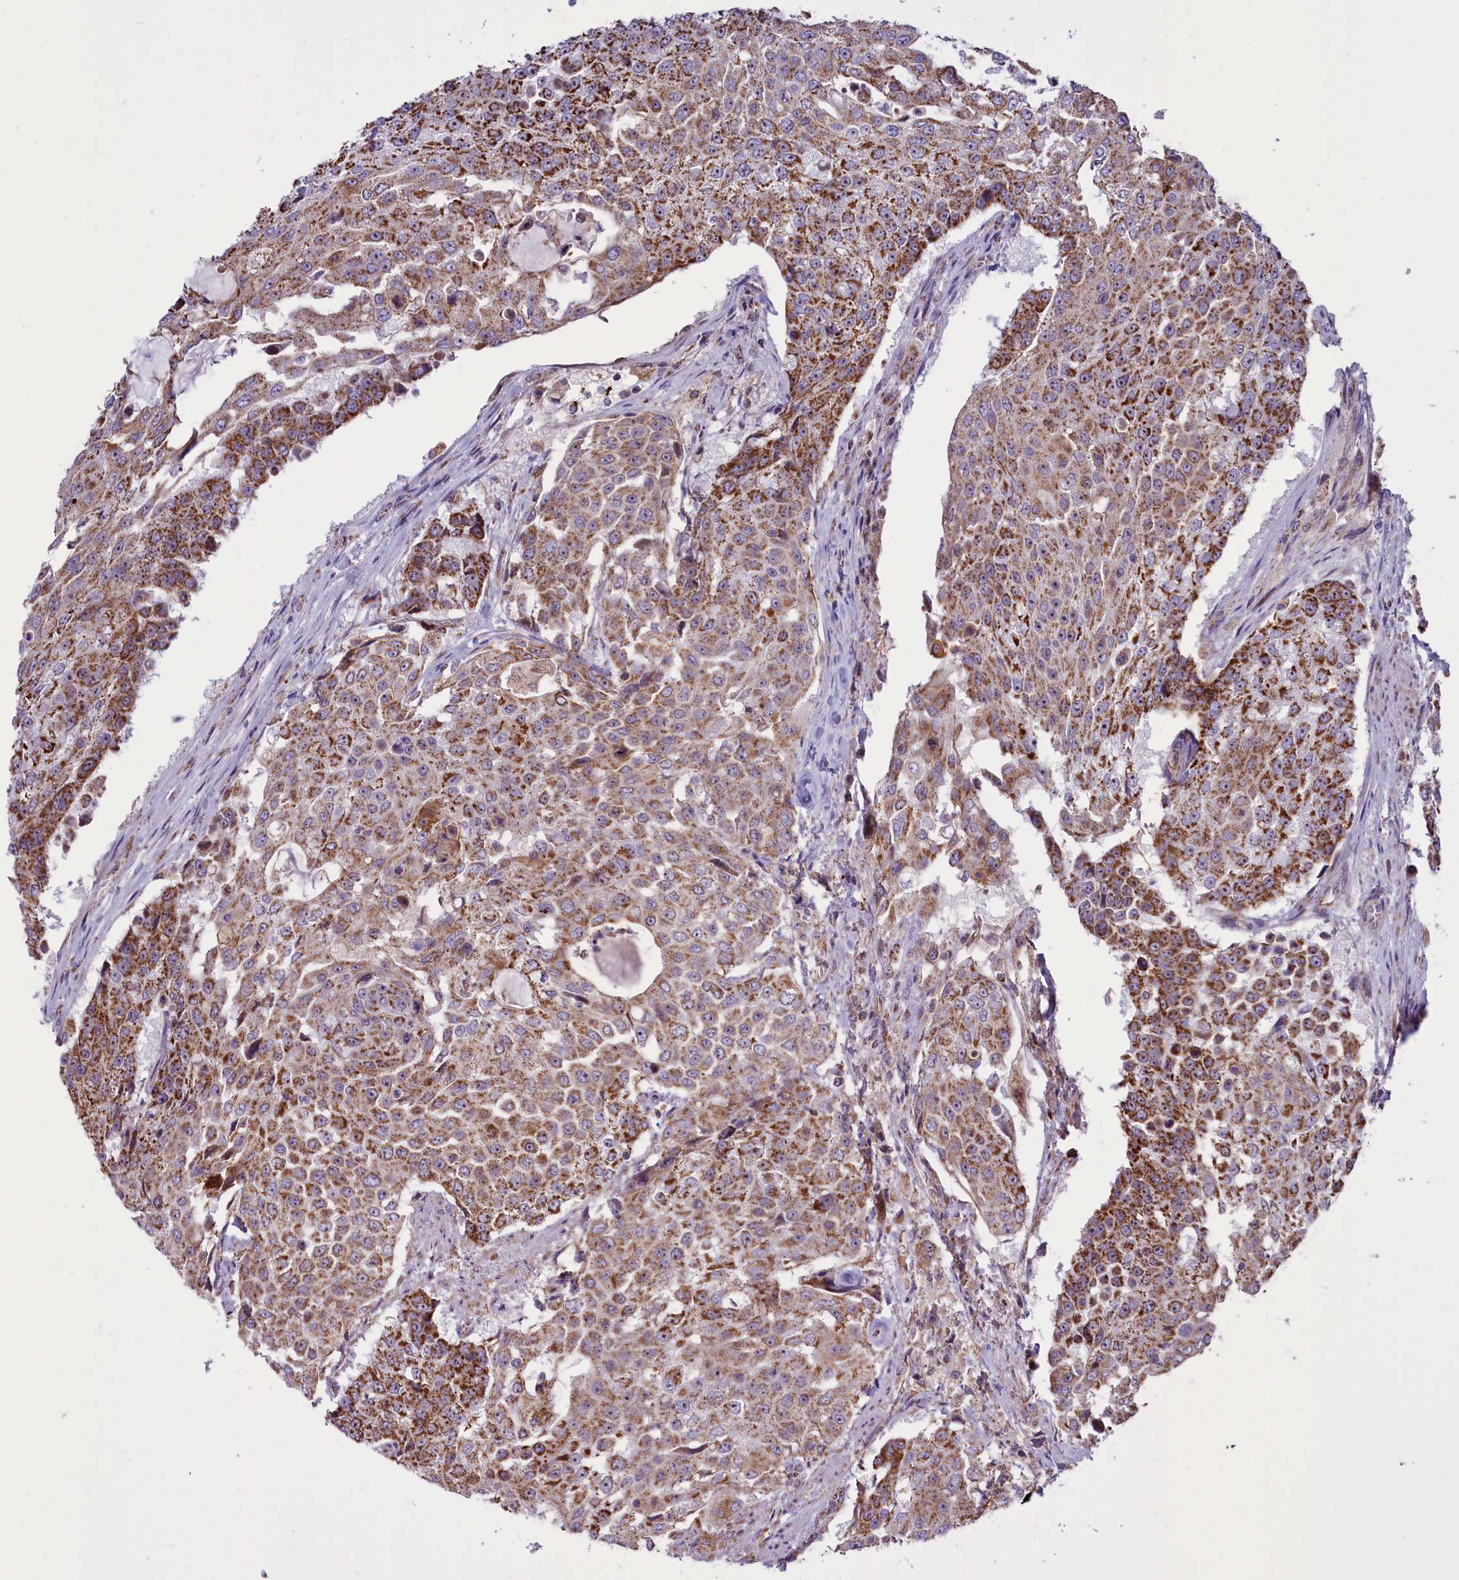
{"staining": {"intensity": "moderate", "quantity": ">75%", "location": "cytoplasmic/membranous"}, "tissue": "urothelial cancer", "cell_type": "Tumor cells", "image_type": "cancer", "snomed": [{"axis": "morphology", "description": "Urothelial carcinoma, High grade"}, {"axis": "topography", "description": "Urinary bladder"}], "caption": "Human urothelial cancer stained with a protein marker shows moderate staining in tumor cells.", "gene": "GLRX5", "patient": {"sex": "female", "age": 63}}